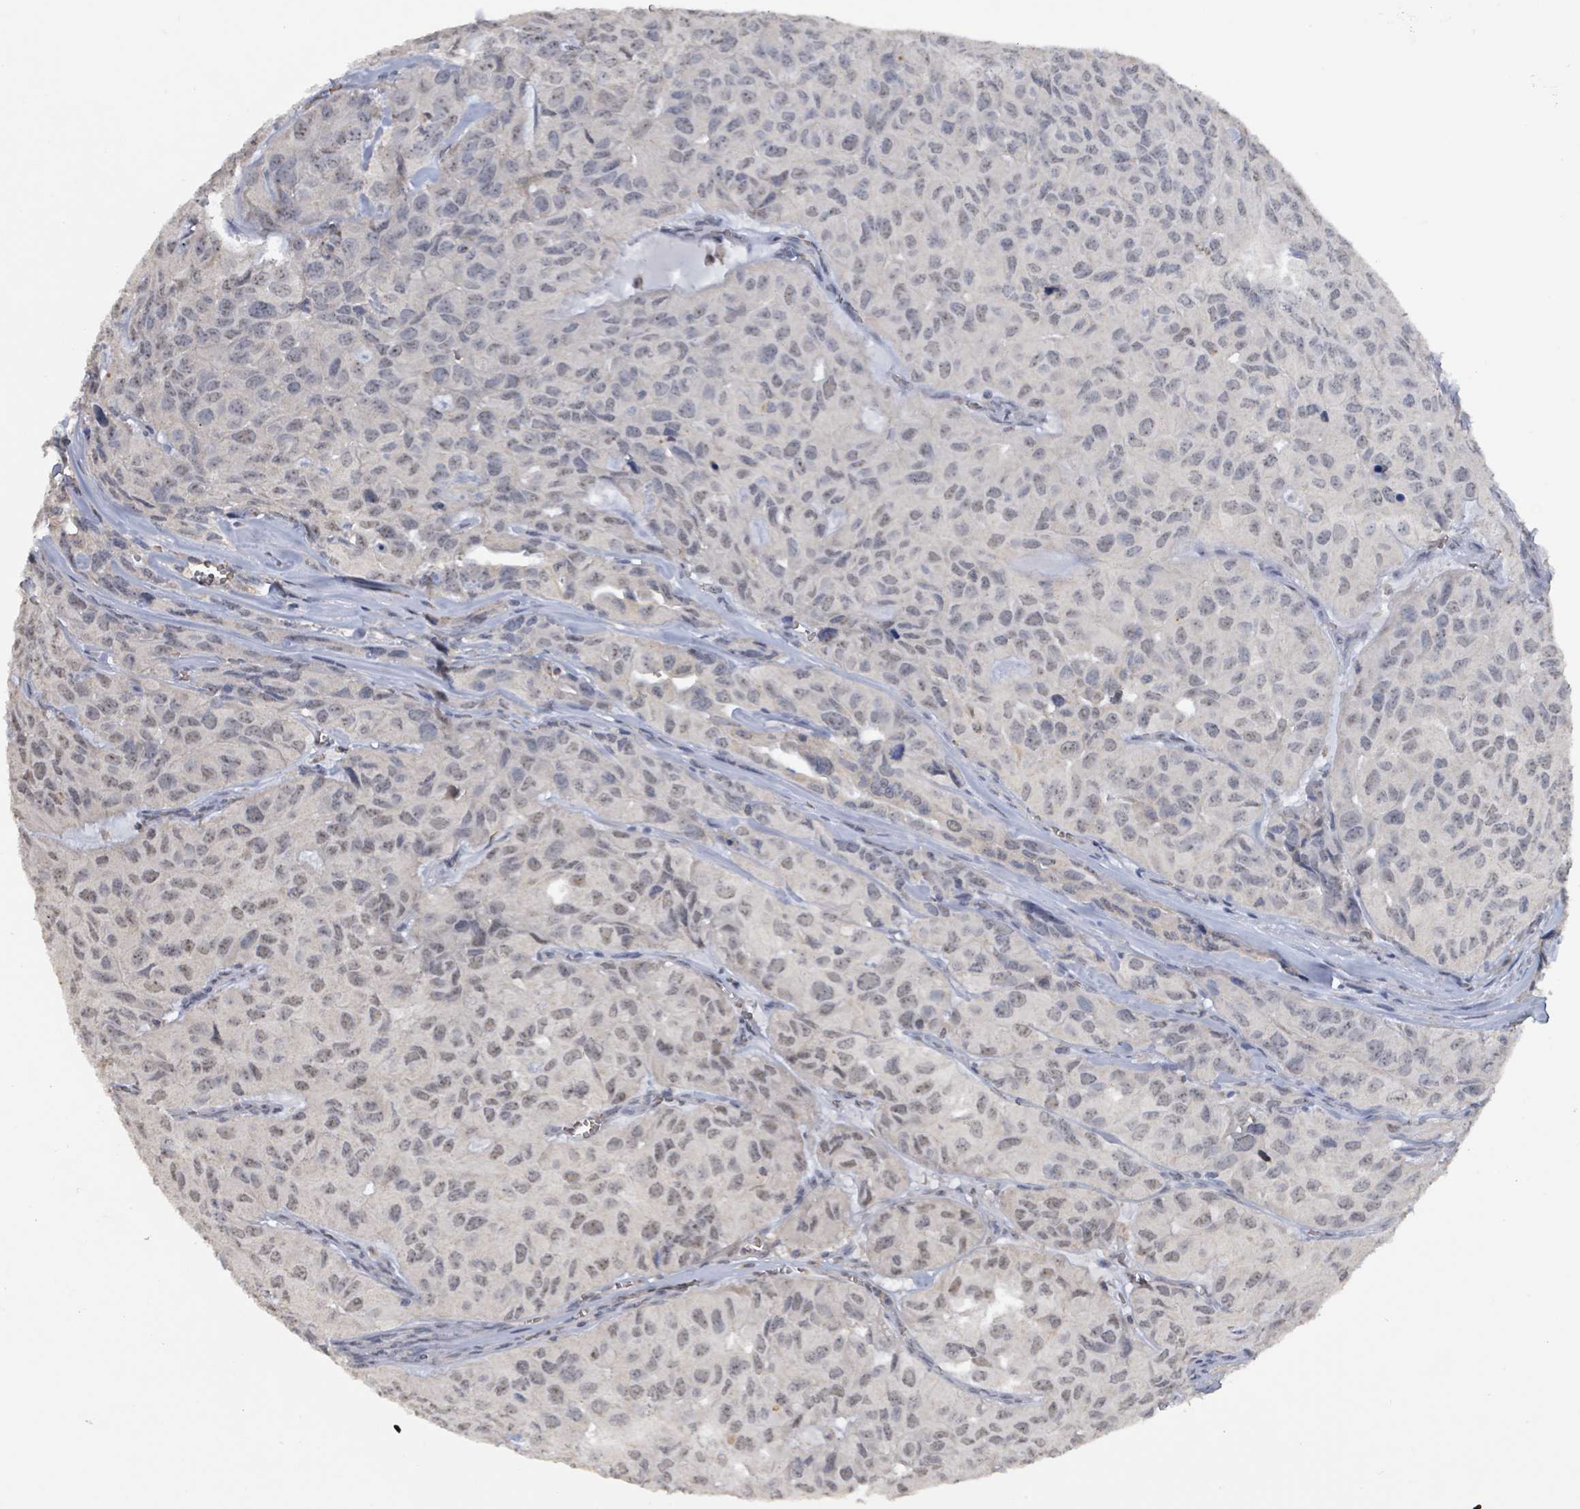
{"staining": {"intensity": "weak", "quantity": "25%-75%", "location": "nuclear"}, "tissue": "head and neck cancer", "cell_type": "Tumor cells", "image_type": "cancer", "snomed": [{"axis": "morphology", "description": "Adenocarcinoma, NOS"}, {"axis": "topography", "description": "Salivary gland, NOS"}, {"axis": "topography", "description": "Head-Neck"}], "caption": "Tumor cells display weak nuclear staining in about 25%-75% of cells in head and neck adenocarcinoma.", "gene": "SEBOX", "patient": {"sex": "female", "age": 76}}